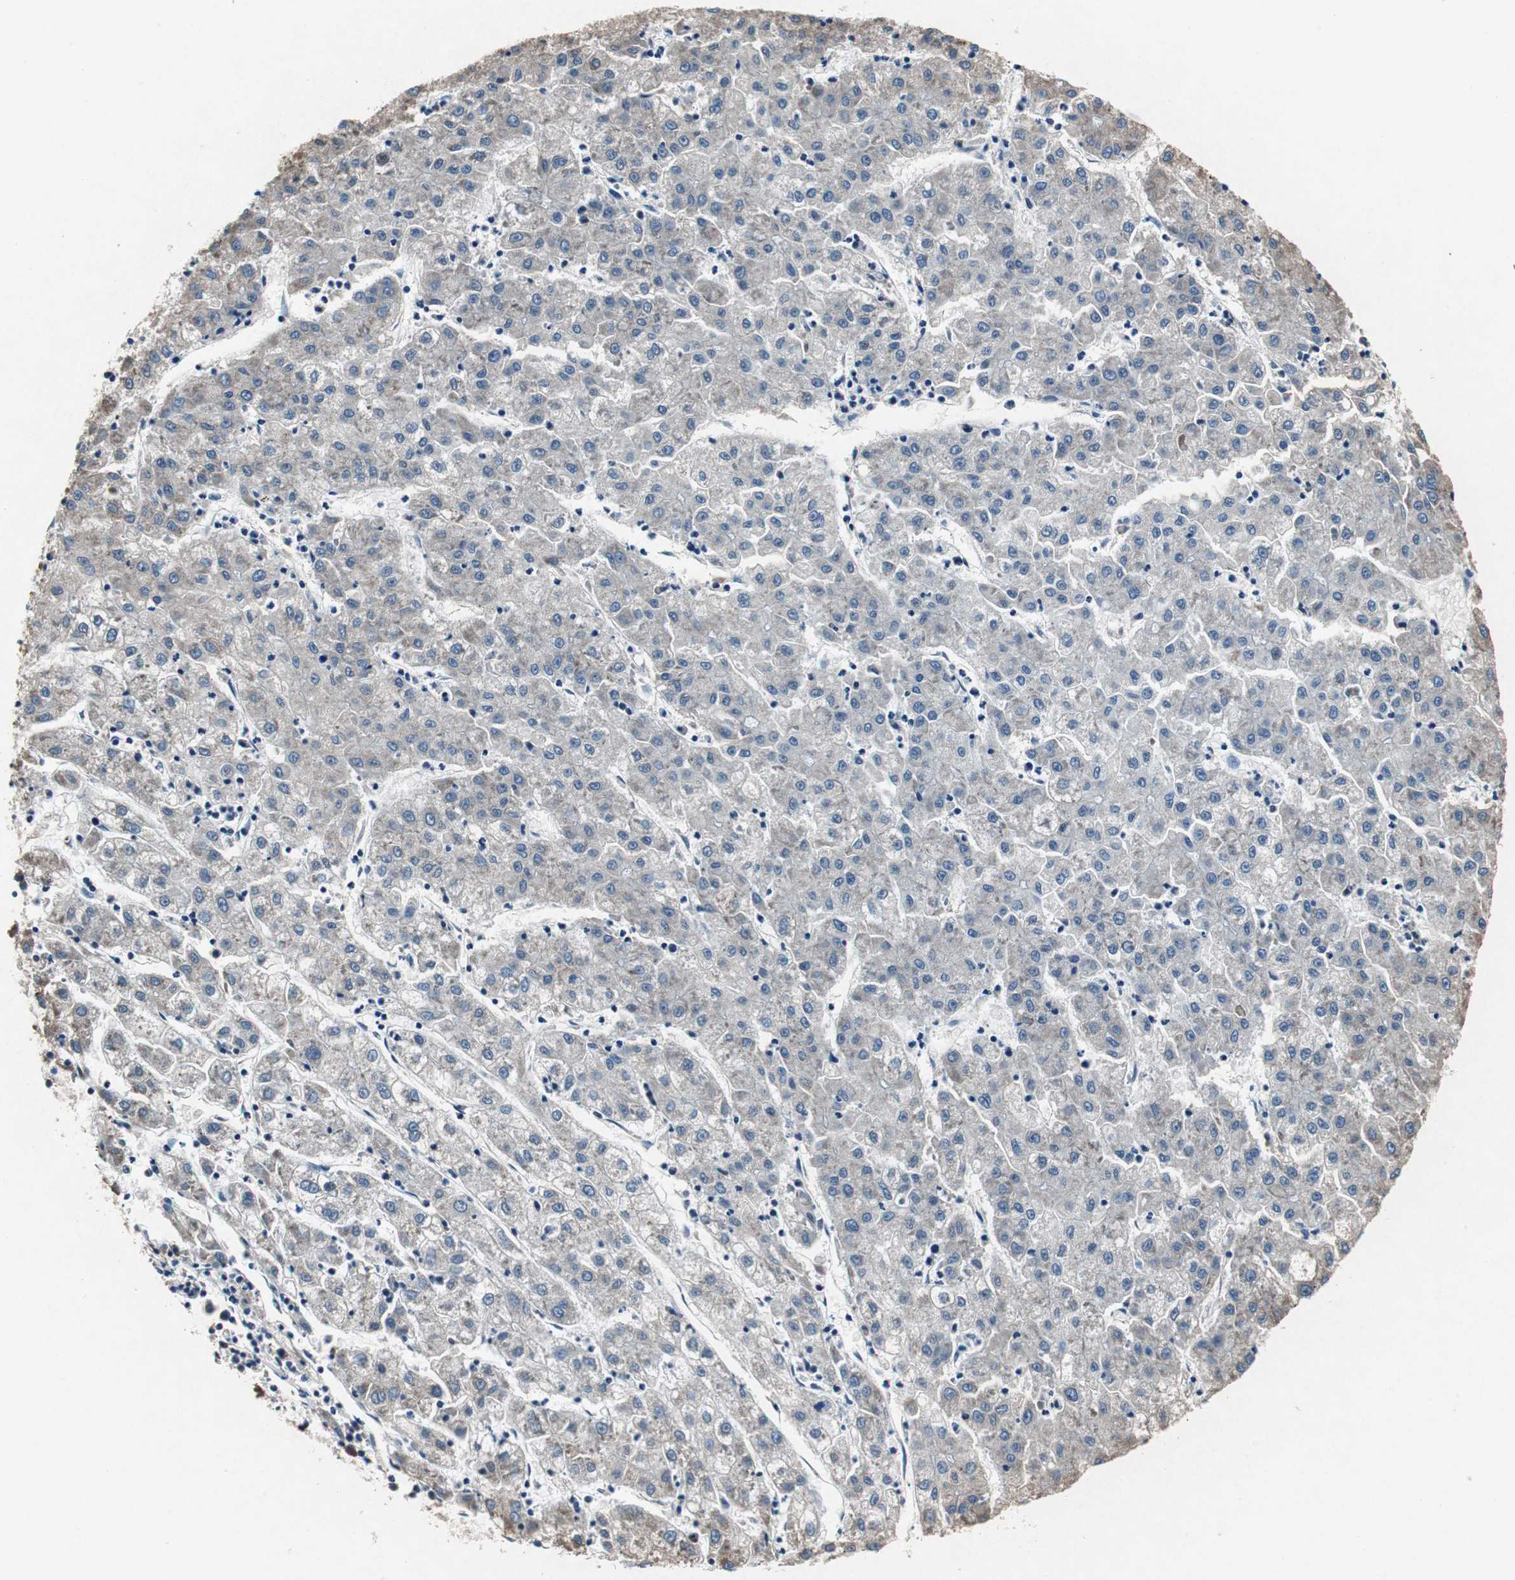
{"staining": {"intensity": "weak", "quantity": "<25%", "location": "cytoplasmic/membranous"}, "tissue": "liver cancer", "cell_type": "Tumor cells", "image_type": "cancer", "snomed": [{"axis": "morphology", "description": "Carcinoma, Hepatocellular, NOS"}, {"axis": "topography", "description": "Liver"}], "caption": "Immunohistochemical staining of liver cancer shows no significant expression in tumor cells. Brightfield microscopy of immunohistochemistry stained with DAB (3,3'-diaminobenzidine) (brown) and hematoxylin (blue), captured at high magnification.", "gene": "RPL35", "patient": {"sex": "male", "age": 72}}